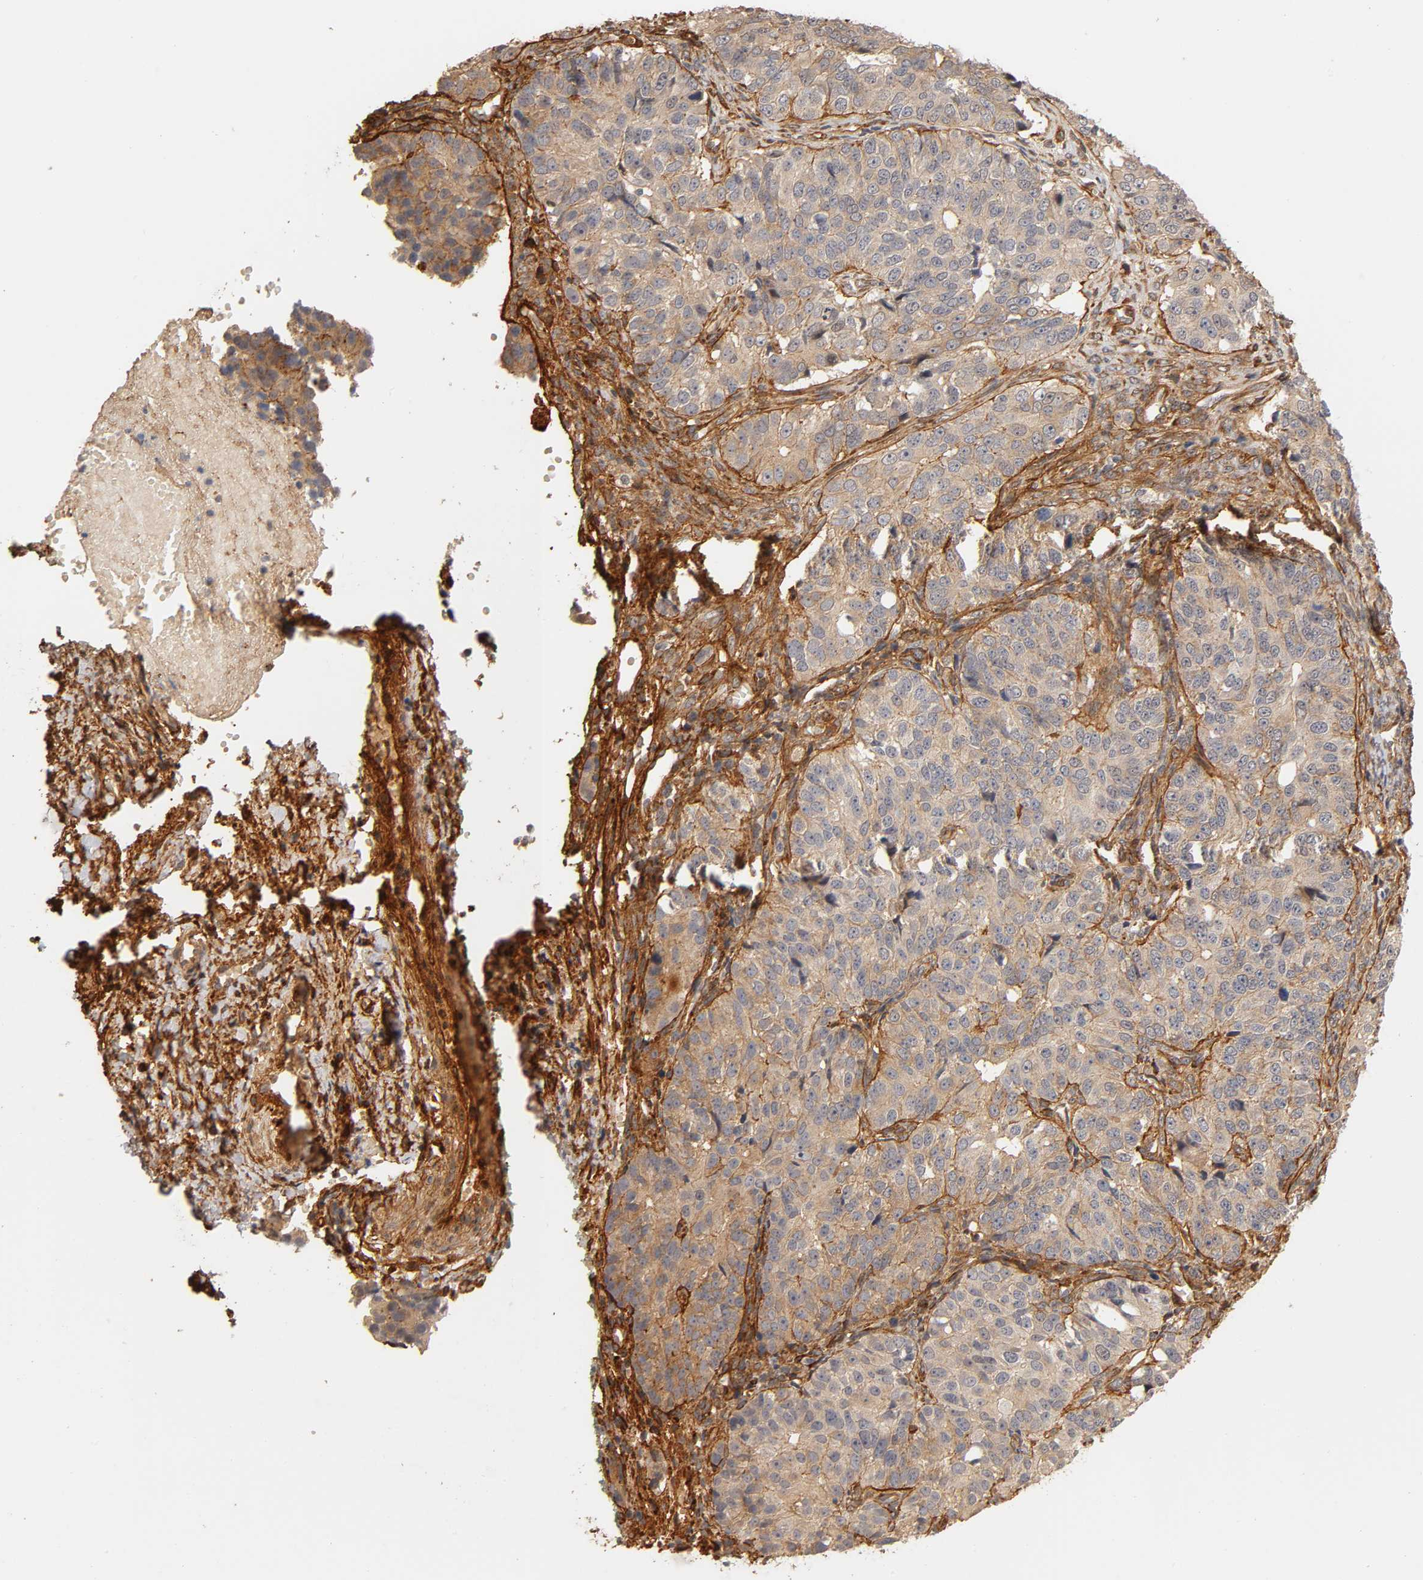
{"staining": {"intensity": "weak", "quantity": "25%-75%", "location": "cytoplasmic/membranous"}, "tissue": "ovarian cancer", "cell_type": "Tumor cells", "image_type": "cancer", "snomed": [{"axis": "morphology", "description": "Carcinoma, endometroid"}, {"axis": "topography", "description": "Ovary"}], "caption": "Ovarian cancer (endometroid carcinoma) was stained to show a protein in brown. There is low levels of weak cytoplasmic/membranous positivity in approximately 25%-75% of tumor cells.", "gene": "LAMB1", "patient": {"sex": "female", "age": 51}}